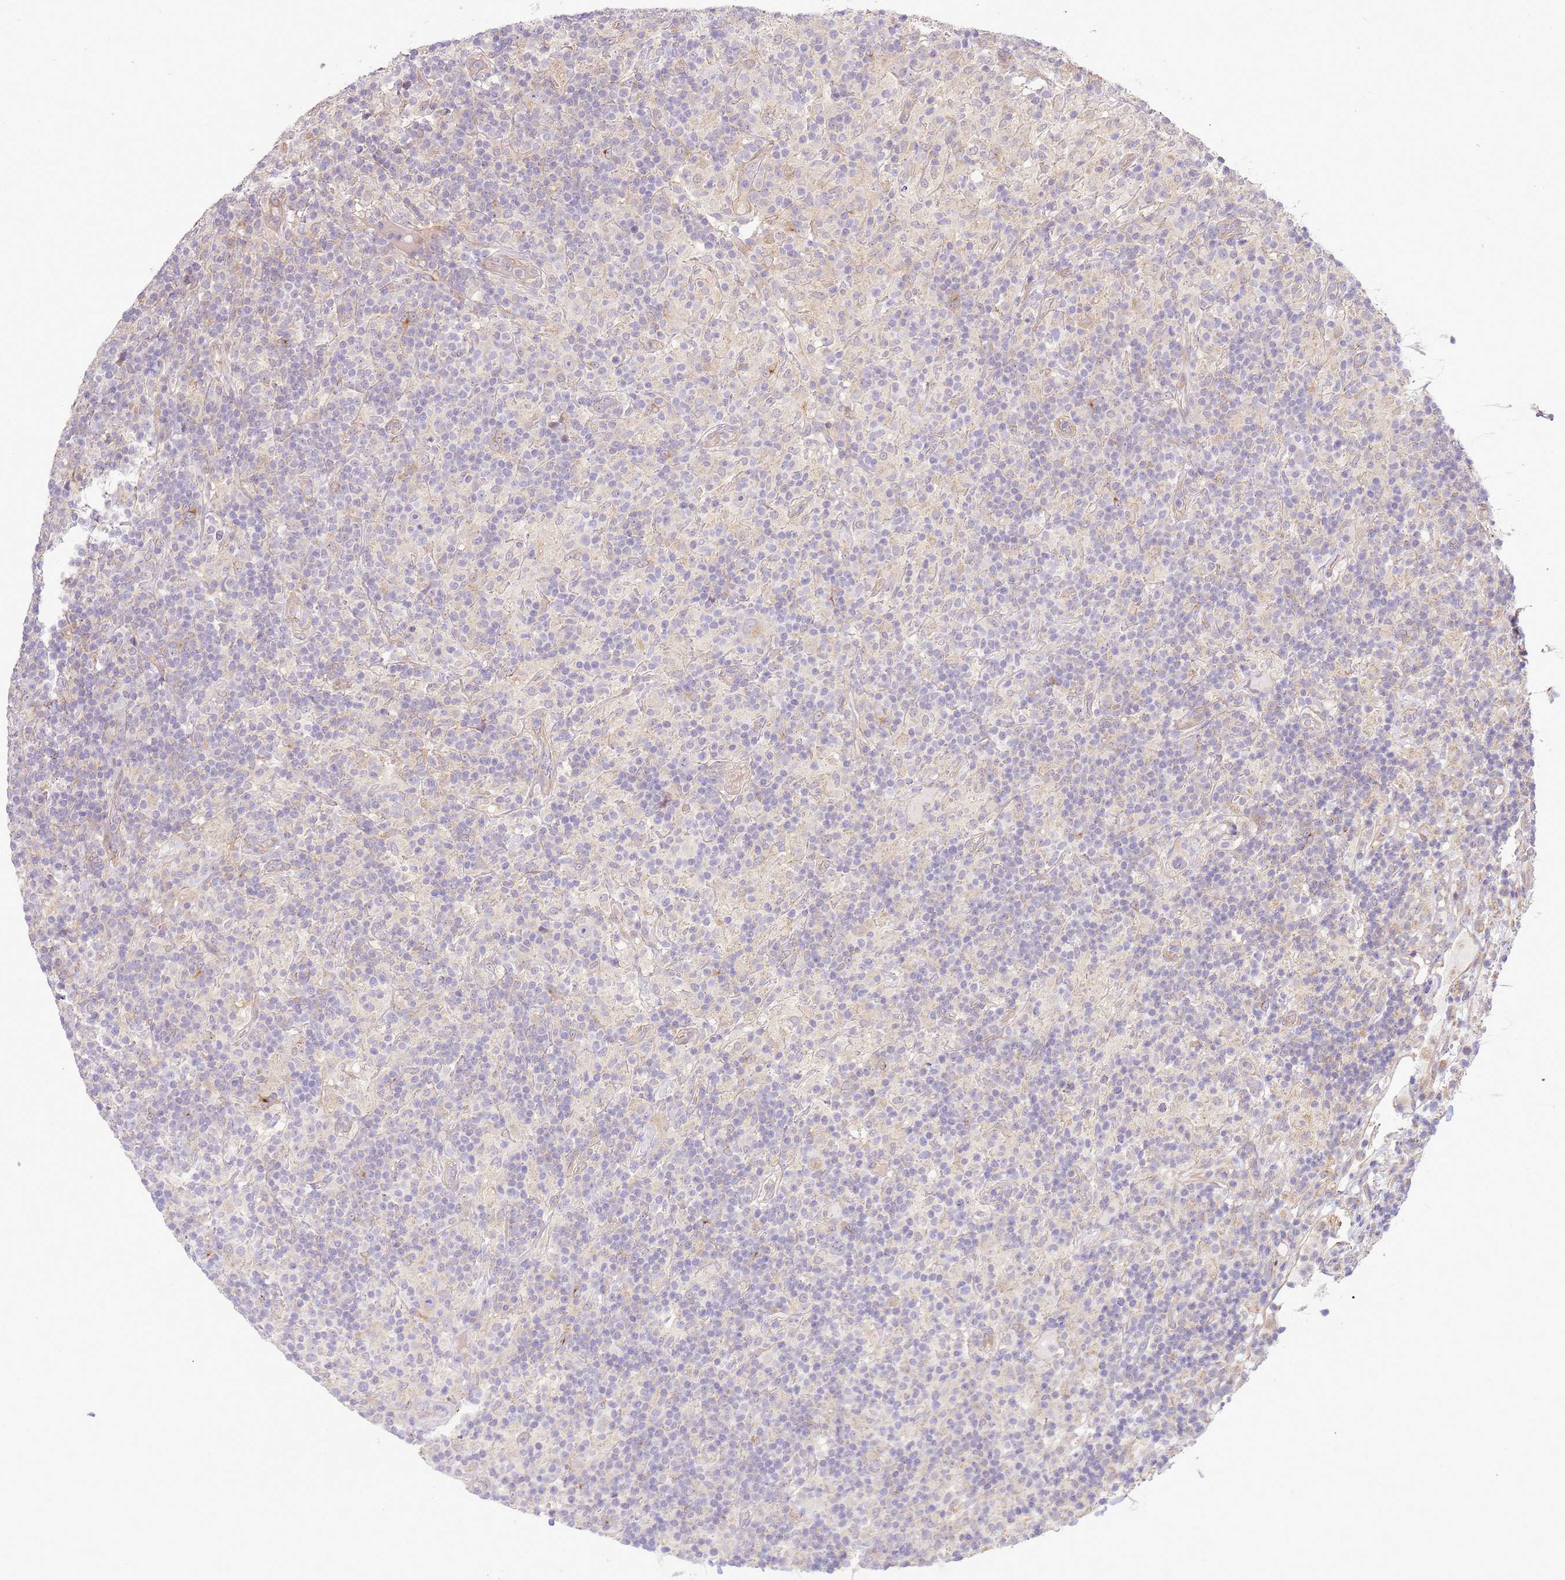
{"staining": {"intensity": "negative", "quantity": "none", "location": "none"}, "tissue": "lymphoma", "cell_type": "Tumor cells", "image_type": "cancer", "snomed": [{"axis": "morphology", "description": "Hodgkin's disease, NOS"}, {"axis": "topography", "description": "Lymph node"}], "caption": "IHC photomicrograph of Hodgkin's disease stained for a protein (brown), which exhibits no staining in tumor cells.", "gene": "SCARA3", "patient": {"sex": "male", "age": 70}}